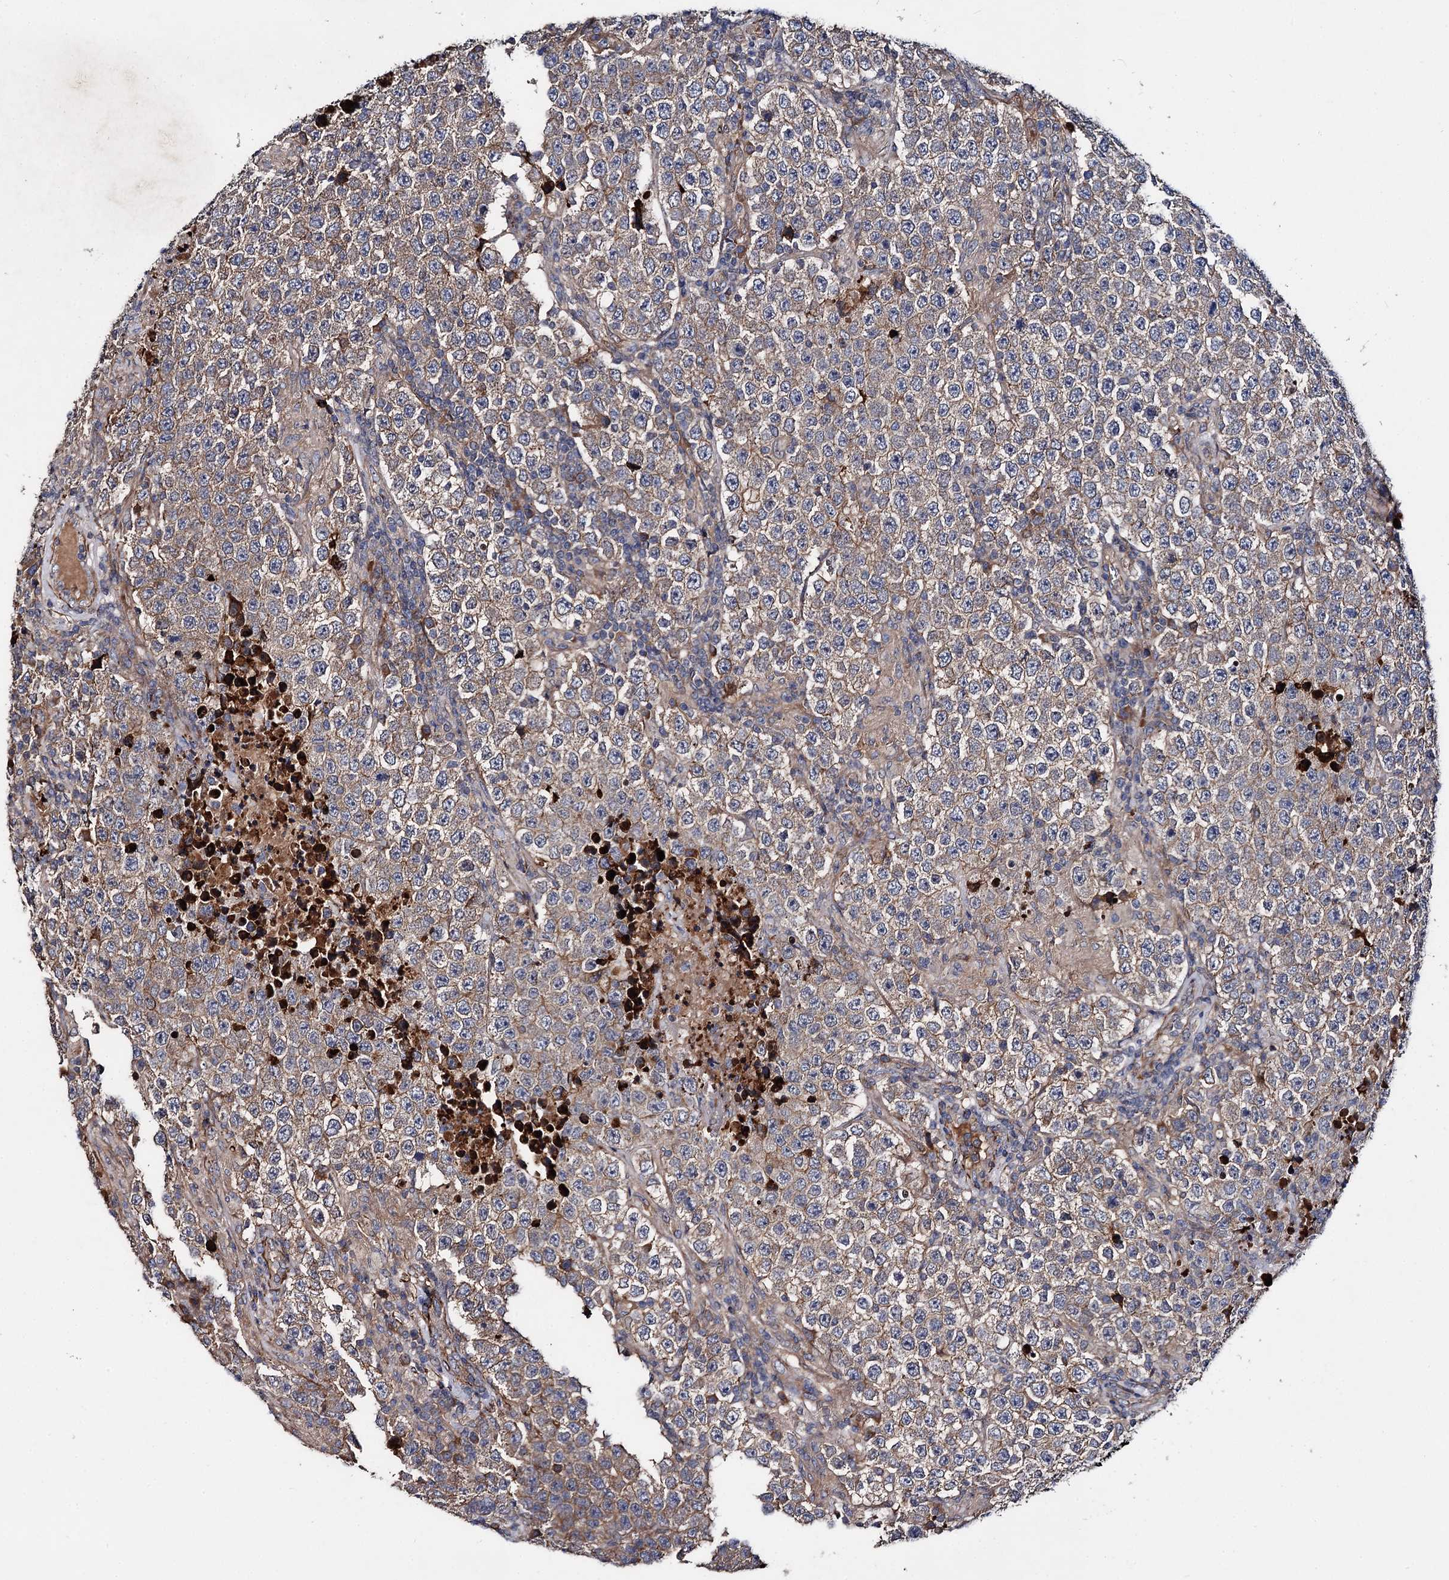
{"staining": {"intensity": "moderate", "quantity": "25%-75%", "location": "cytoplasmic/membranous"}, "tissue": "testis cancer", "cell_type": "Tumor cells", "image_type": "cancer", "snomed": [{"axis": "morphology", "description": "Normal tissue, NOS"}, {"axis": "morphology", "description": "Urothelial carcinoma, High grade"}, {"axis": "morphology", "description": "Seminoma, NOS"}, {"axis": "morphology", "description": "Carcinoma, Embryonal, NOS"}, {"axis": "topography", "description": "Urinary bladder"}, {"axis": "topography", "description": "Testis"}], "caption": "Protein expression analysis of human testis cancer reveals moderate cytoplasmic/membranous staining in approximately 25%-75% of tumor cells.", "gene": "ISM2", "patient": {"sex": "male", "age": 41}}